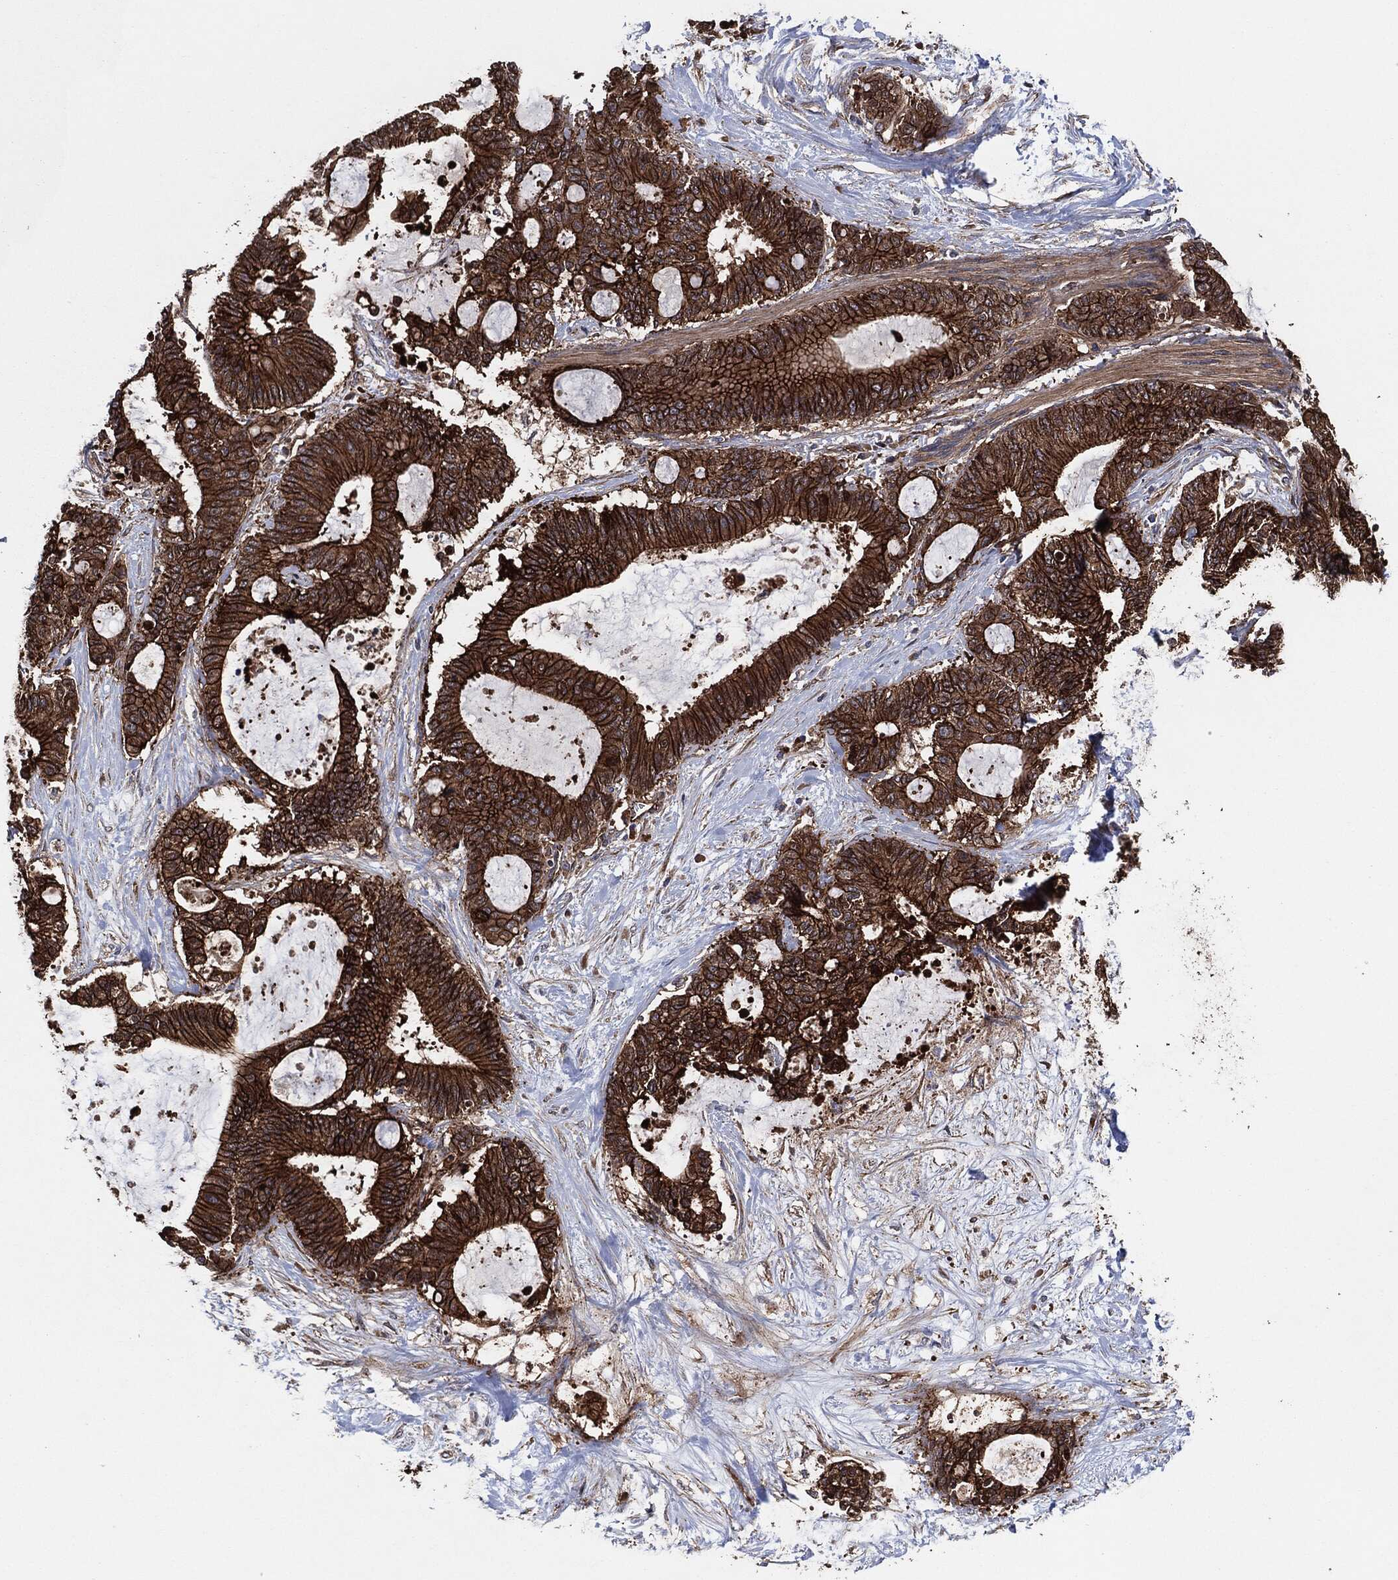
{"staining": {"intensity": "strong", "quantity": ">75%", "location": "cytoplasmic/membranous"}, "tissue": "liver cancer", "cell_type": "Tumor cells", "image_type": "cancer", "snomed": [{"axis": "morphology", "description": "Cholangiocarcinoma"}, {"axis": "topography", "description": "Liver"}], "caption": "An image of human liver cancer (cholangiocarcinoma) stained for a protein exhibits strong cytoplasmic/membranous brown staining in tumor cells. The staining was performed using DAB (3,3'-diaminobenzidine) to visualize the protein expression in brown, while the nuclei were stained in blue with hematoxylin (Magnification: 20x).", "gene": "CTNNA1", "patient": {"sex": "female", "age": 73}}